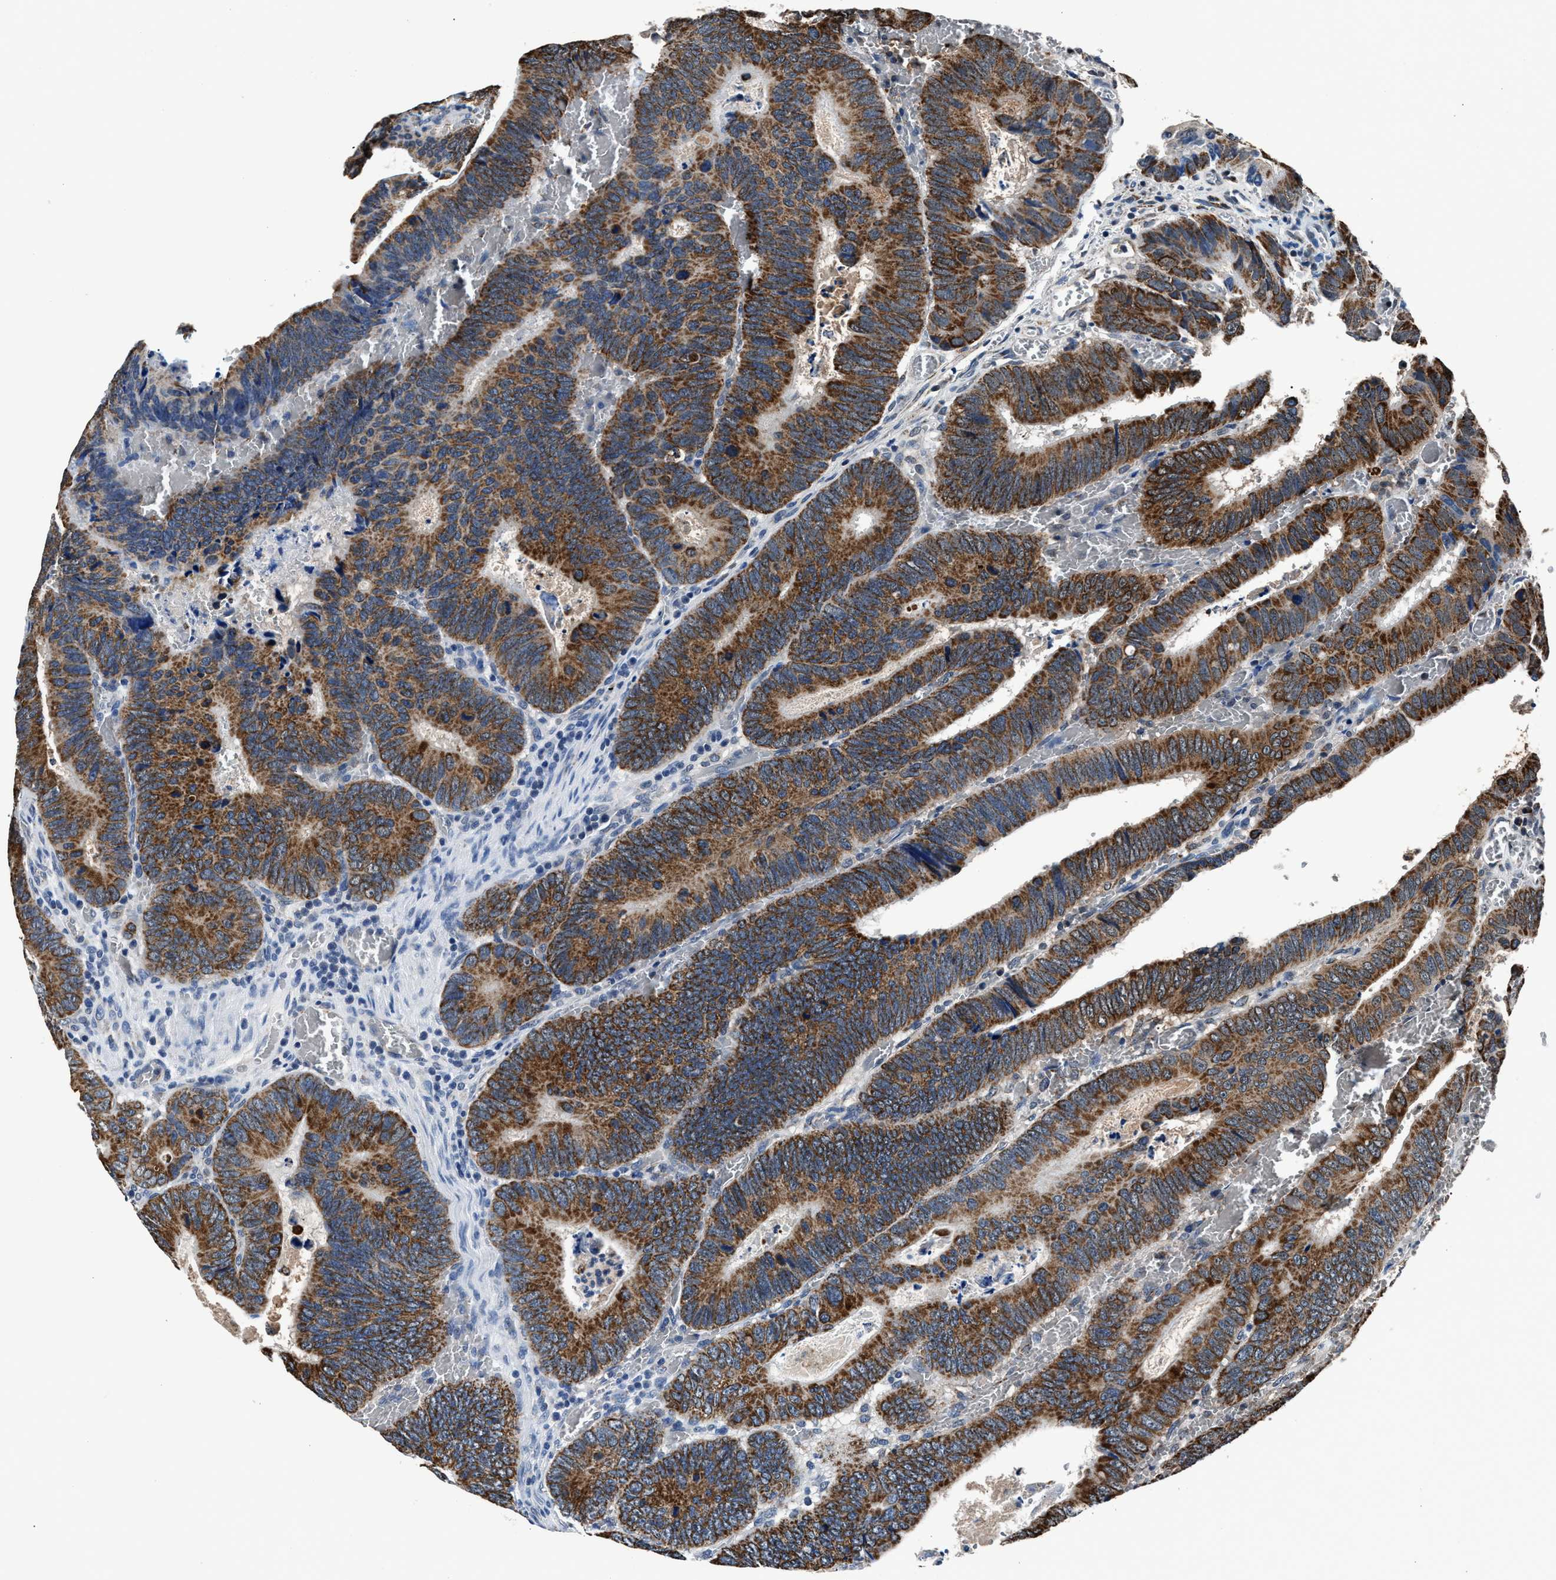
{"staining": {"intensity": "strong", "quantity": ">75%", "location": "cytoplasmic/membranous"}, "tissue": "colorectal cancer", "cell_type": "Tumor cells", "image_type": "cancer", "snomed": [{"axis": "morphology", "description": "Inflammation, NOS"}, {"axis": "morphology", "description": "Adenocarcinoma, NOS"}, {"axis": "topography", "description": "Colon"}], "caption": "Human adenocarcinoma (colorectal) stained for a protein (brown) demonstrates strong cytoplasmic/membranous positive staining in about >75% of tumor cells.", "gene": "HIBADH", "patient": {"sex": "male", "age": 72}}